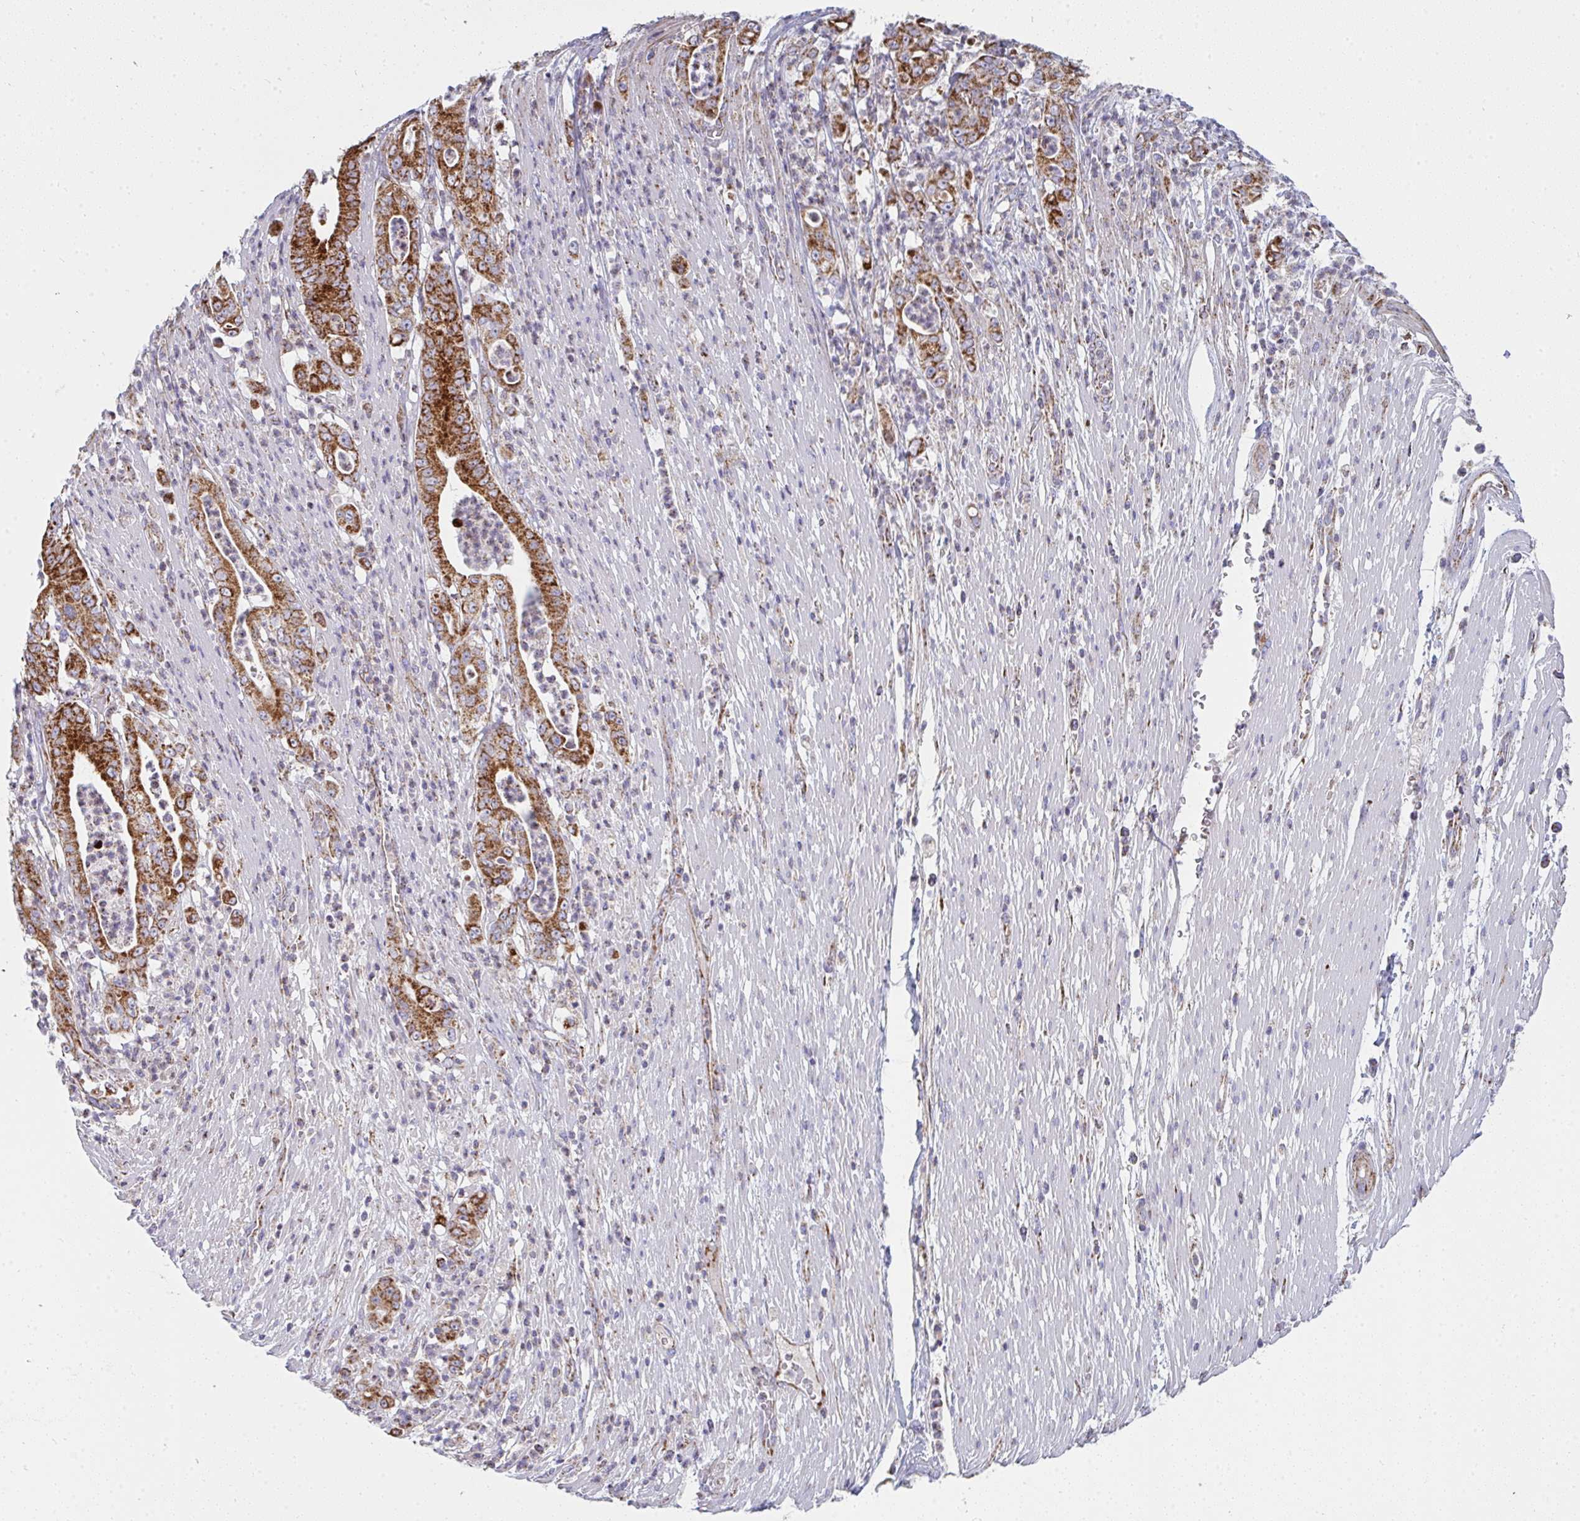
{"staining": {"intensity": "strong", "quantity": ">75%", "location": "cytoplasmic/membranous"}, "tissue": "pancreatic cancer", "cell_type": "Tumor cells", "image_type": "cancer", "snomed": [{"axis": "morphology", "description": "Adenocarcinoma, NOS"}, {"axis": "topography", "description": "Pancreas"}], "caption": "Protein staining displays strong cytoplasmic/membranous expression in about >75% of tumor cells in pancreatic adenocarcinoma. The protein of interest is stained brown, and the nuclei are stained in blue (DAB (3,3'-diaminobenzidine) IHC with brightfield microscopy, high magnification).", "gene": "FAHD1", "patient": {"sex": "male", "age": 71}}